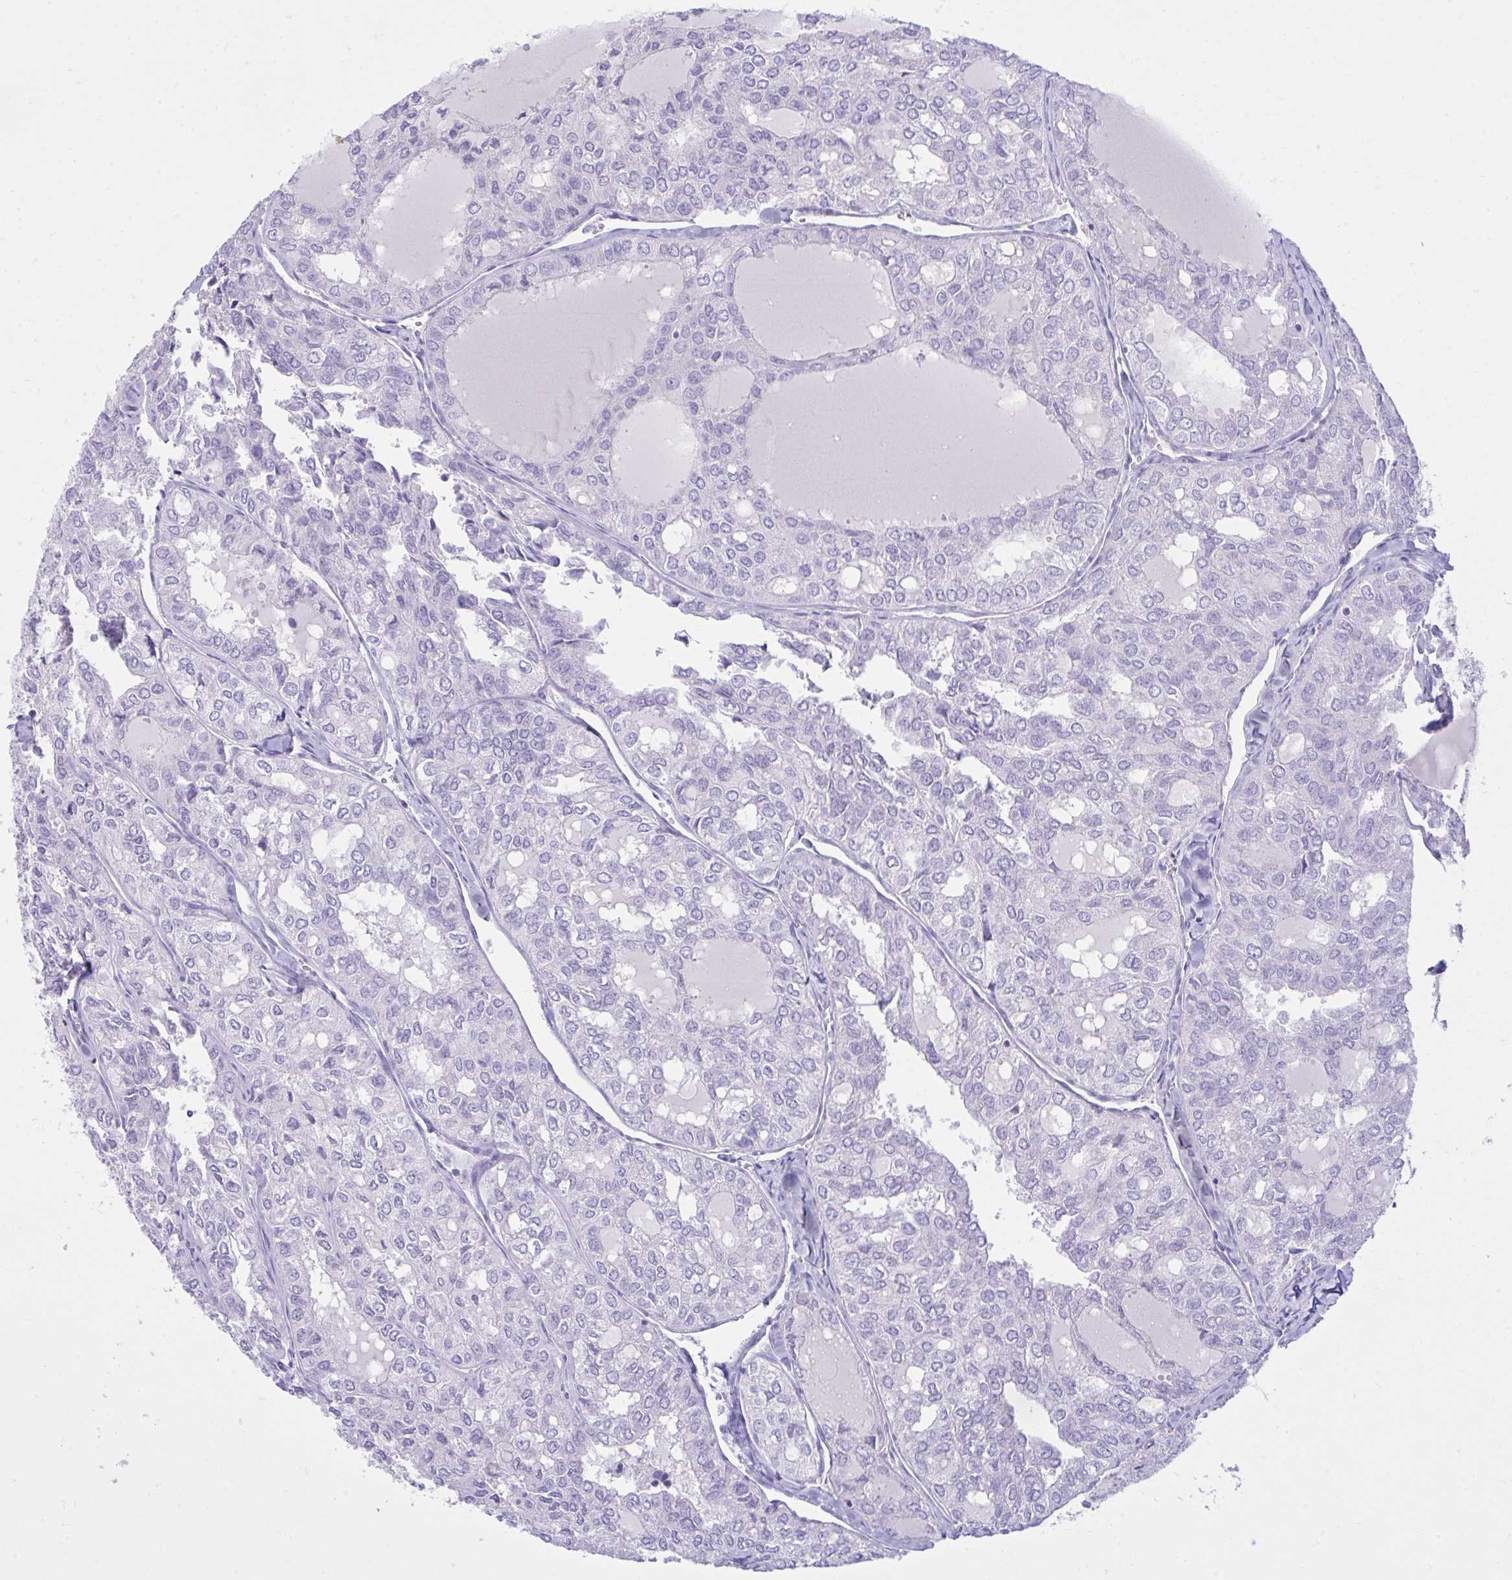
{"staining": {"intensity": "negative", "quantity": "none", "location": "none"}, "tissue": "thyroid cancer", "cell_type": "Tumor cells", "image_type": "cancer", "snomed": [{"axis": "morphology", "description": "Follicular adenoma carcinoma, NOS"}, {"axis": "topography", "description": "Thyroid gland"}], "caption": "This image is of follicular adenoma carcinoma (thyroid) stained with IHC to label a protein in brown with the nuclei are counter-stained blue. There is no staining in tumor cells. (Stains: DAB IHC with hematoxylin counter stain, Microscopy: brightfield microscopy at high magnification).", "gene": "PLEKHH1", "patient": {"sex": "male", "age": 75}}